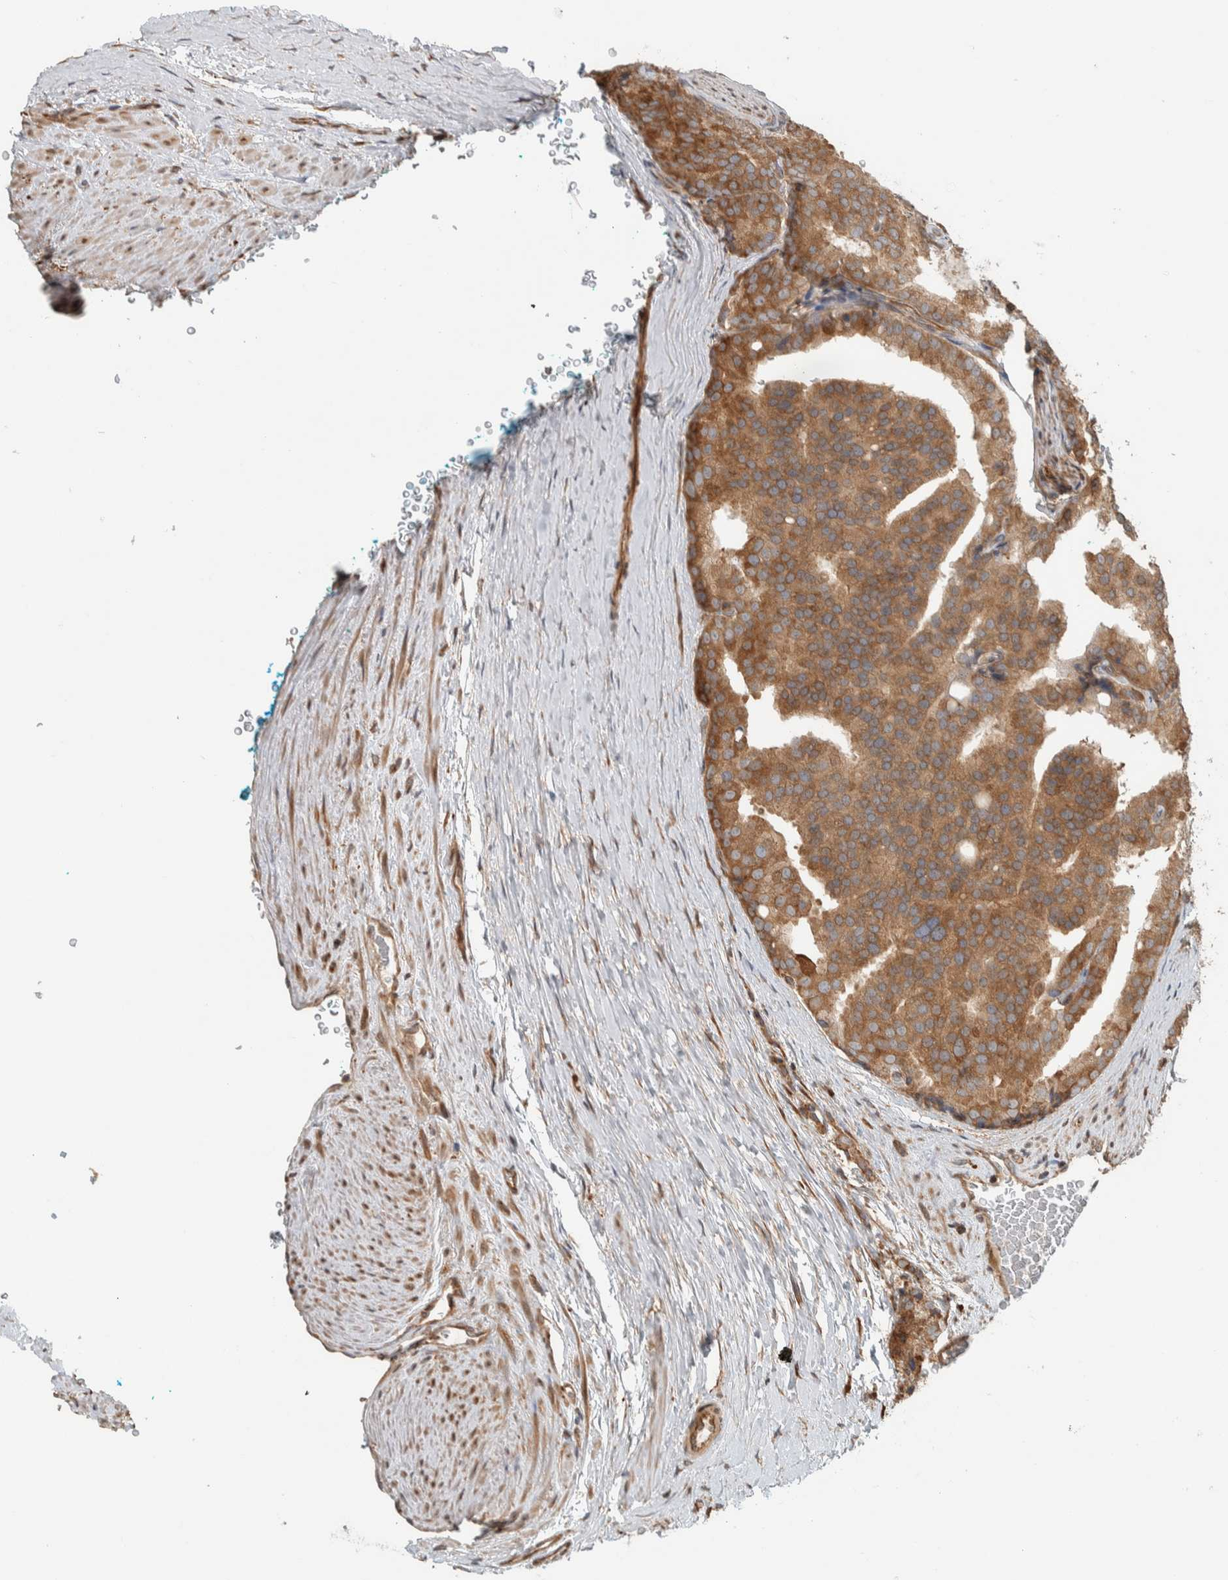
{"staining": {"intensity": "moderate", "quantity": ">75%", "location": "cytoplasmic/membranous"}, "tissue": "prostate cancer", "cell_type": "Tumor cells", "image_type": "cancer", "snomed": [{"axis": "morphology", "description": "Adenocarcinoma, High grade"}, {"axis": "topography", "description": "Prostate"}], "caption": "Prostate cancer (adenocarcinoma (high-grade)) stained for a protein (brown) shows moderate cytoplasmic/membranous positive staining in approximately >75% of tumor cells.", "gene": "CNTROB", "patient": {"sex": "male", "age": 50}}